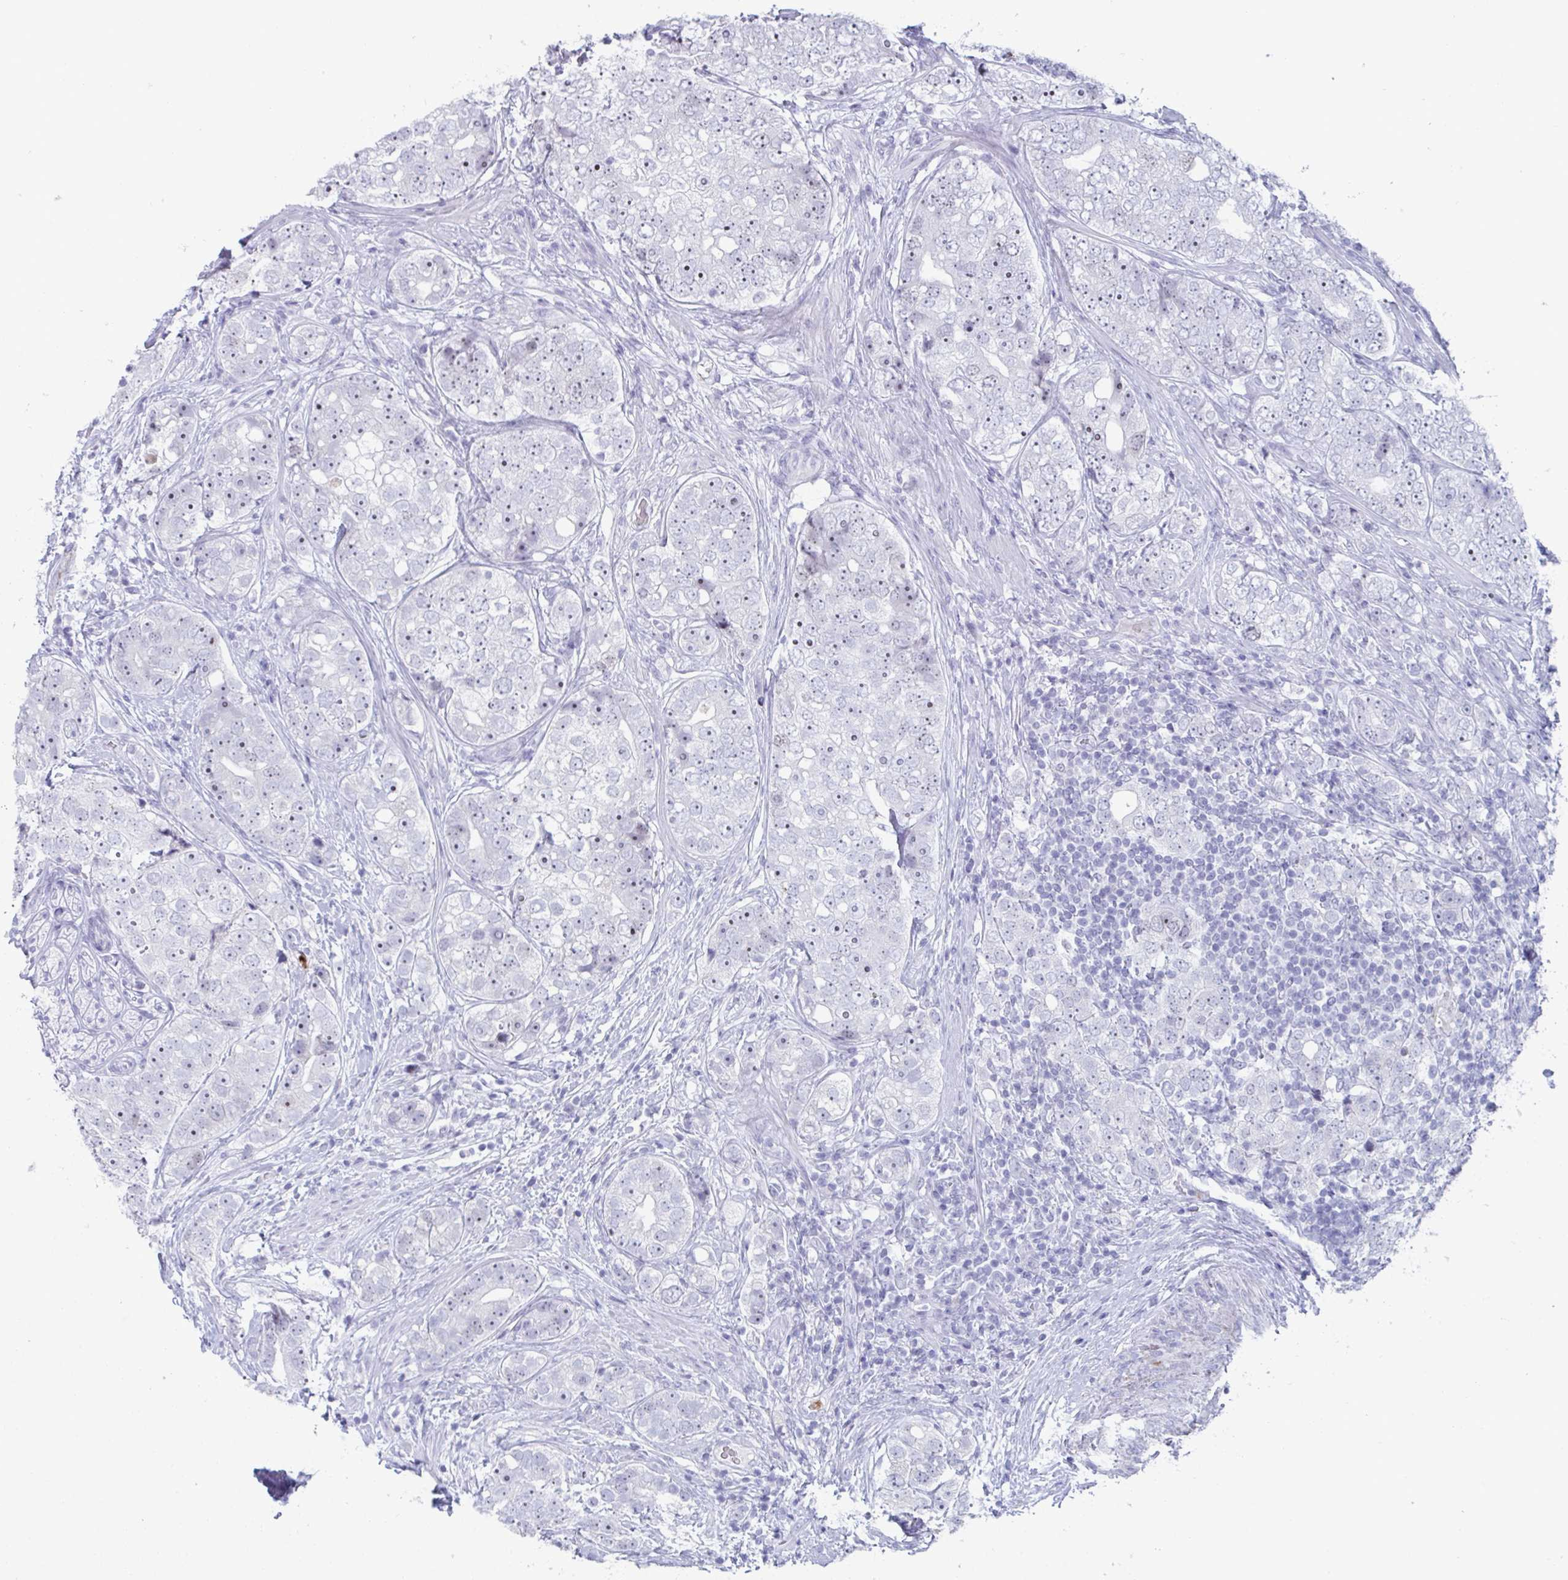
{"staining": {"intensity": "negative", "quantity": "none", "location": "none"}, "tissue": "prostate cancer", "cell_type": "Tumor cells", "image_type": "cancer", "snomed": [{"axis": "morphology", "description": "Adenocarcinoma, High grade"}, {"axis": "topography", "description": "Prostate"}], "caption": "Prostate cancer (adenocarcinoma (high-grade)) was stained to show a protein in brown. There is no significant positivity in tumor cells. (Brightfield microscopy of DAB IHC at high magnification).", "gene": "CYP4F11", "patient": {"sex": "male", "age": 60}}